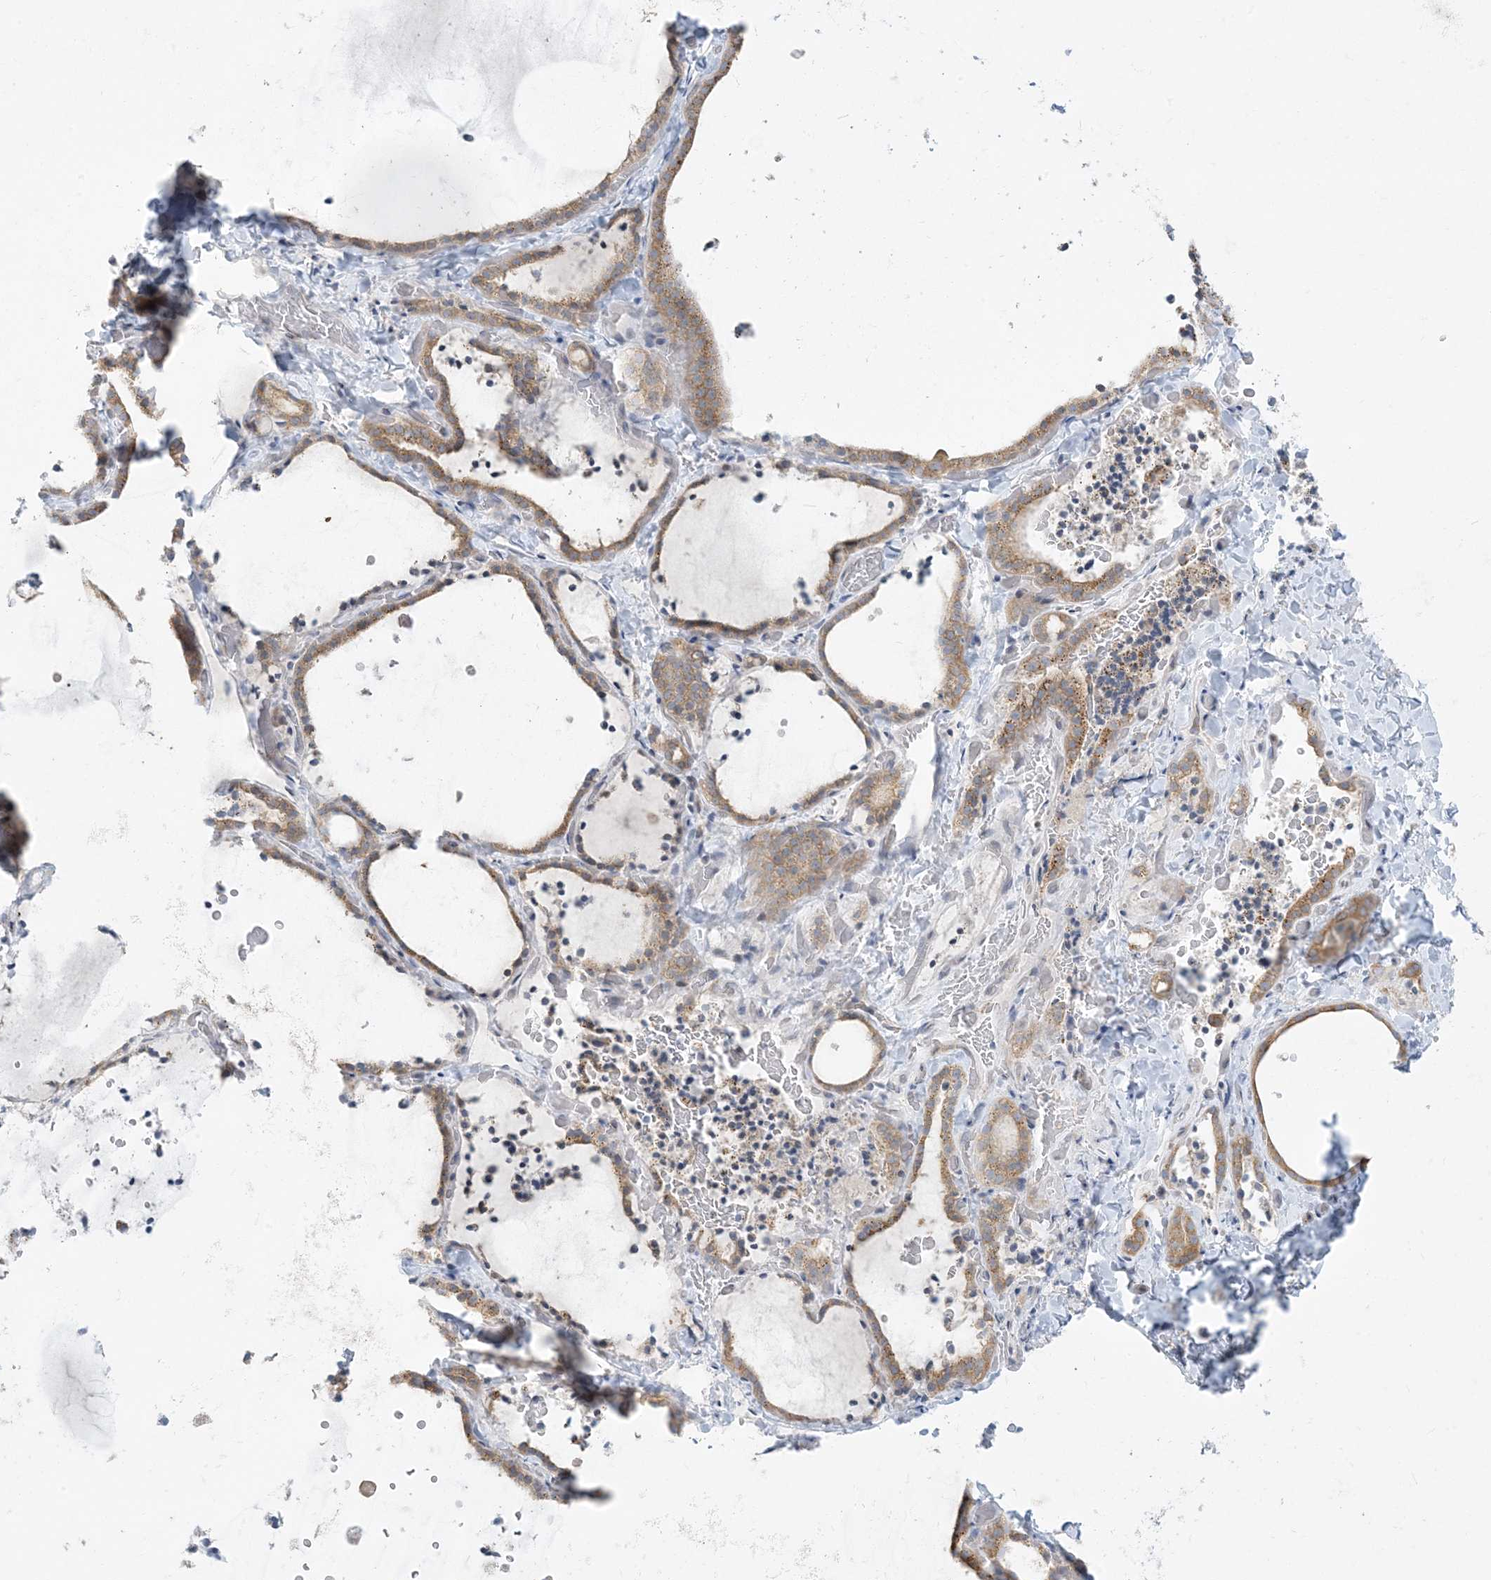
{"staining": {"intensity": "weak", "quantity": ">75%", "location": "cytoplasmic/membranous"}, "tissue": "thyroid gland", "cell_type": "Glandular cells", "image_type": "normal", "snomed": [{"axis": "morphology", "description": "Normal tissue, NOS"}, {"axis": "topography", "description": "Thyroid gland"}], "caption": "IHC photomicrograph of benign thyroid gland: human thyroid gland stained using immunohistochemistry shows low levels of weak protein expression localized specifically in the cytoplasmic/membranous of glandular cells, appearing as a cytoplasmic/membranous brown color.", "gene": "SLAMF9", "patient": {"sex": "female", "age": 22}}